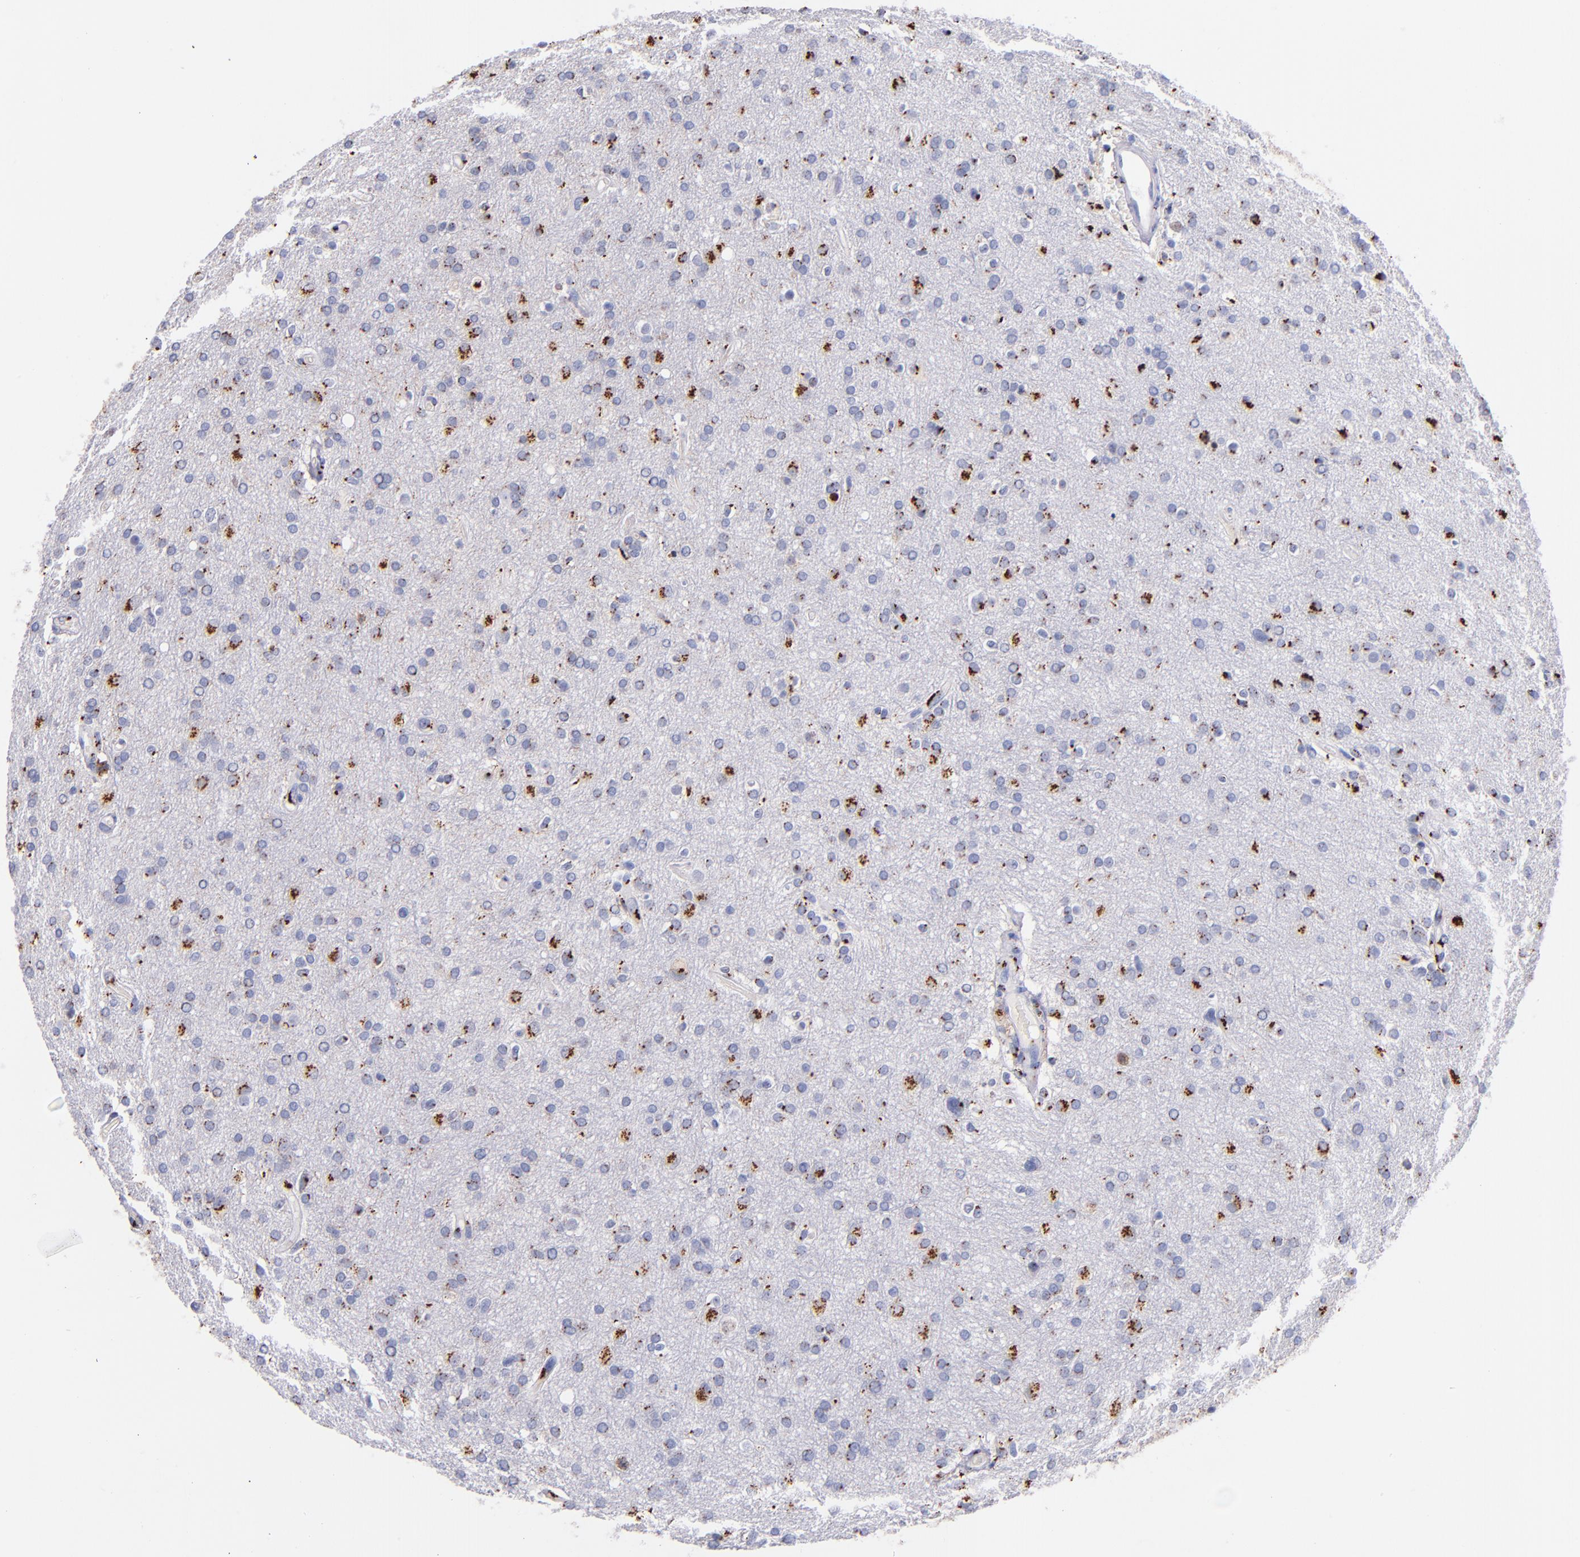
{"staining": {"intensity": "moderate", "quantity": "<25%", "location": "cytoplasmic/membranous"}, "tissue": "glioma", "cell_type": "Tumor cells", "image_type": "cancer", "snomed": [{"axis": "morphology", "description": "Glioma, malignant, High grade"}, {"axis": "topography", "description": "Brain"}], "caption": "Malignant glioma (high-grade) was stained to show a protein in brown. There is low levels of moderate cytoplasmic/membranous positivity in about <25% of tumor cells.", "gene": "GOLIM4", "patient": {"sex": "male", "age": 33}}